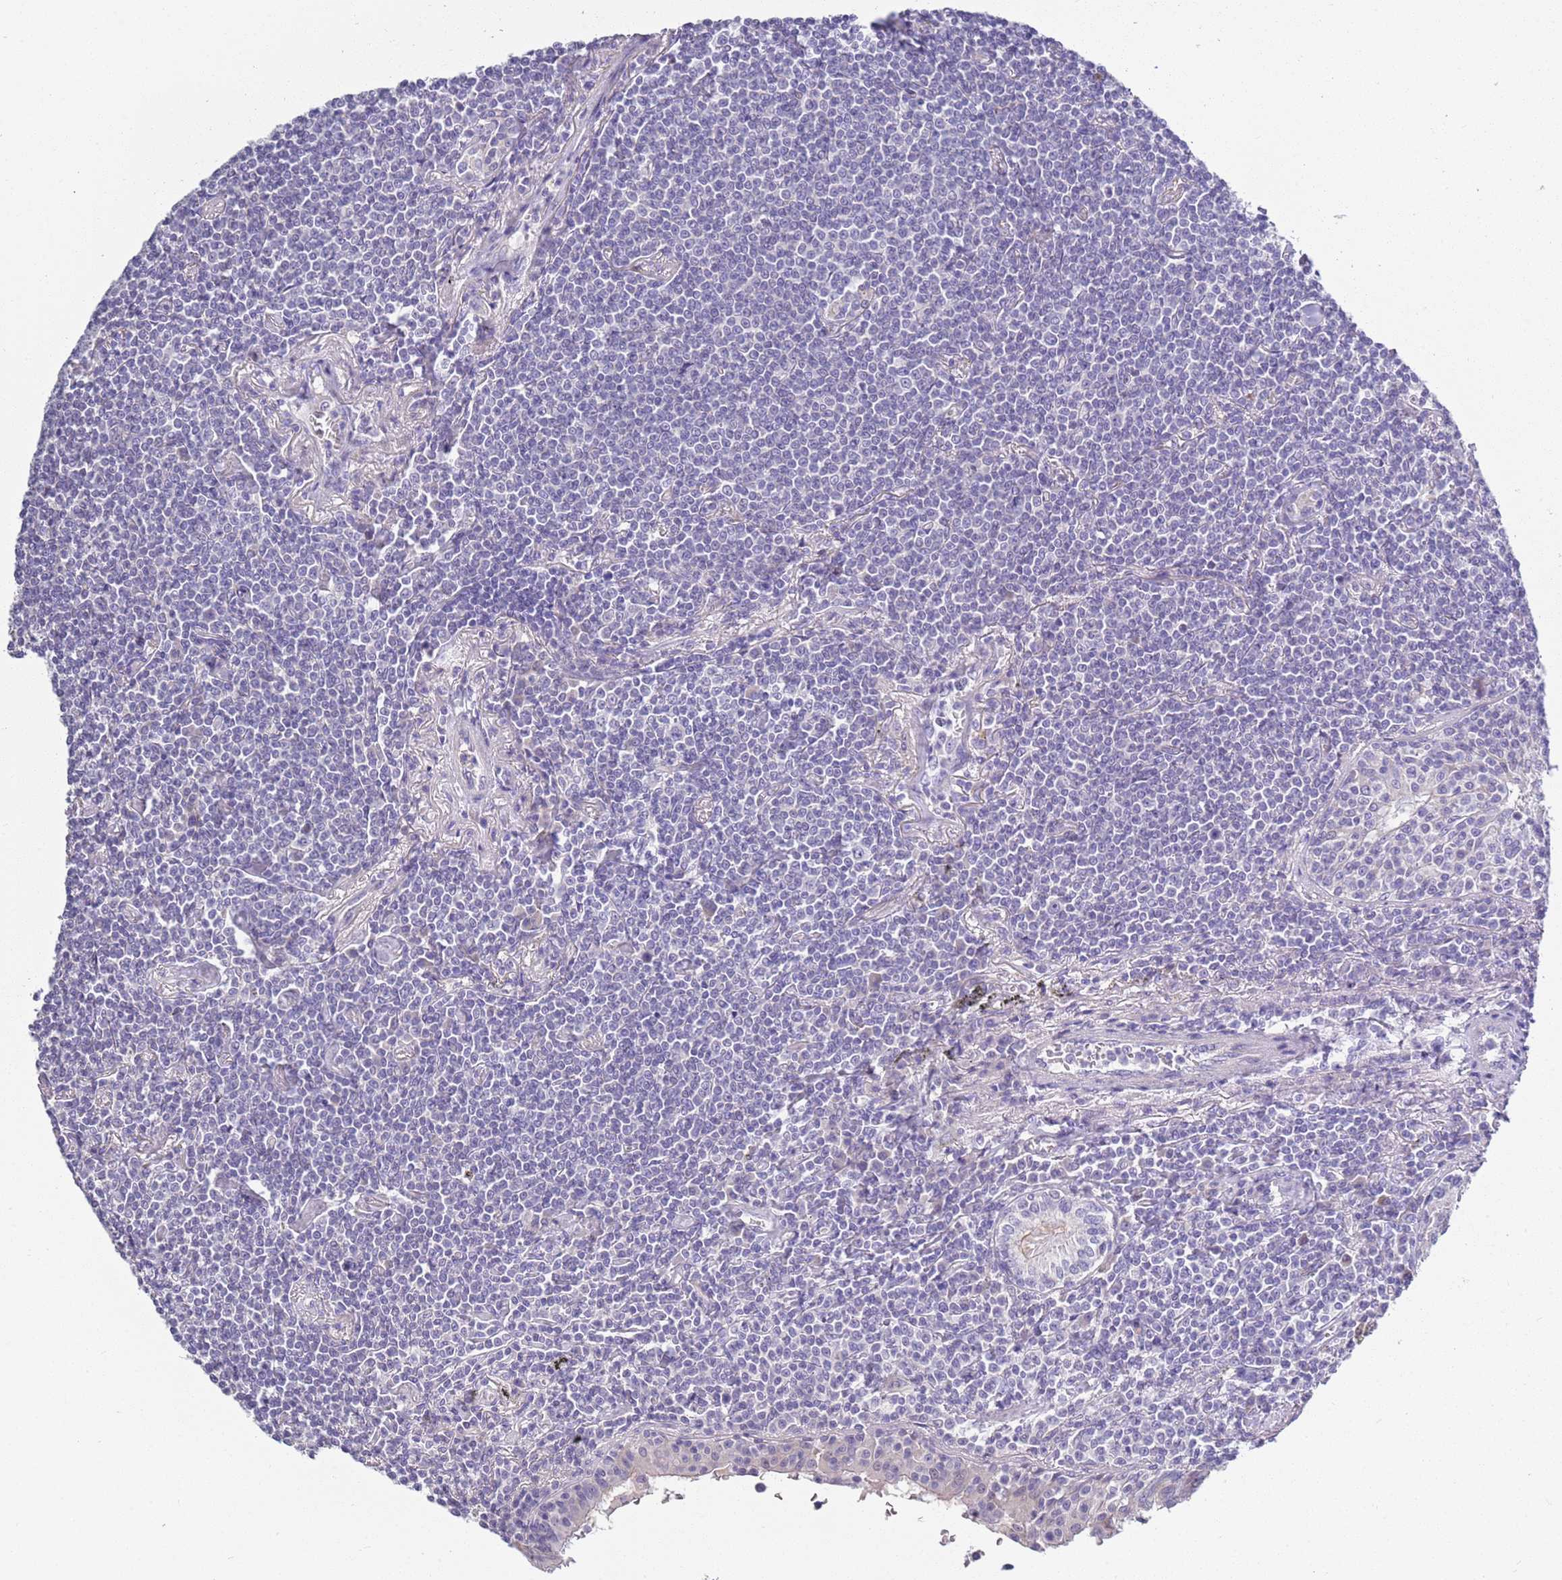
{"staining": {"intensity": "negative", "quantity": "none", "location": "none"}, "tissue": "lymphoma", "cell_type": "Tumor cells", "image_type": "cancer", "snomed": [{"axis": "morphology", "description": "Malignant lymphoma, non-Hodgkin's type, Low grade"}, {"axis": "topography", "description": "Lung"}], "caption": "Tumor cells show no significant positivity in lymphoma.", "gene": "BRMS1L", "patient": {"sex": "female", "age": 71}}